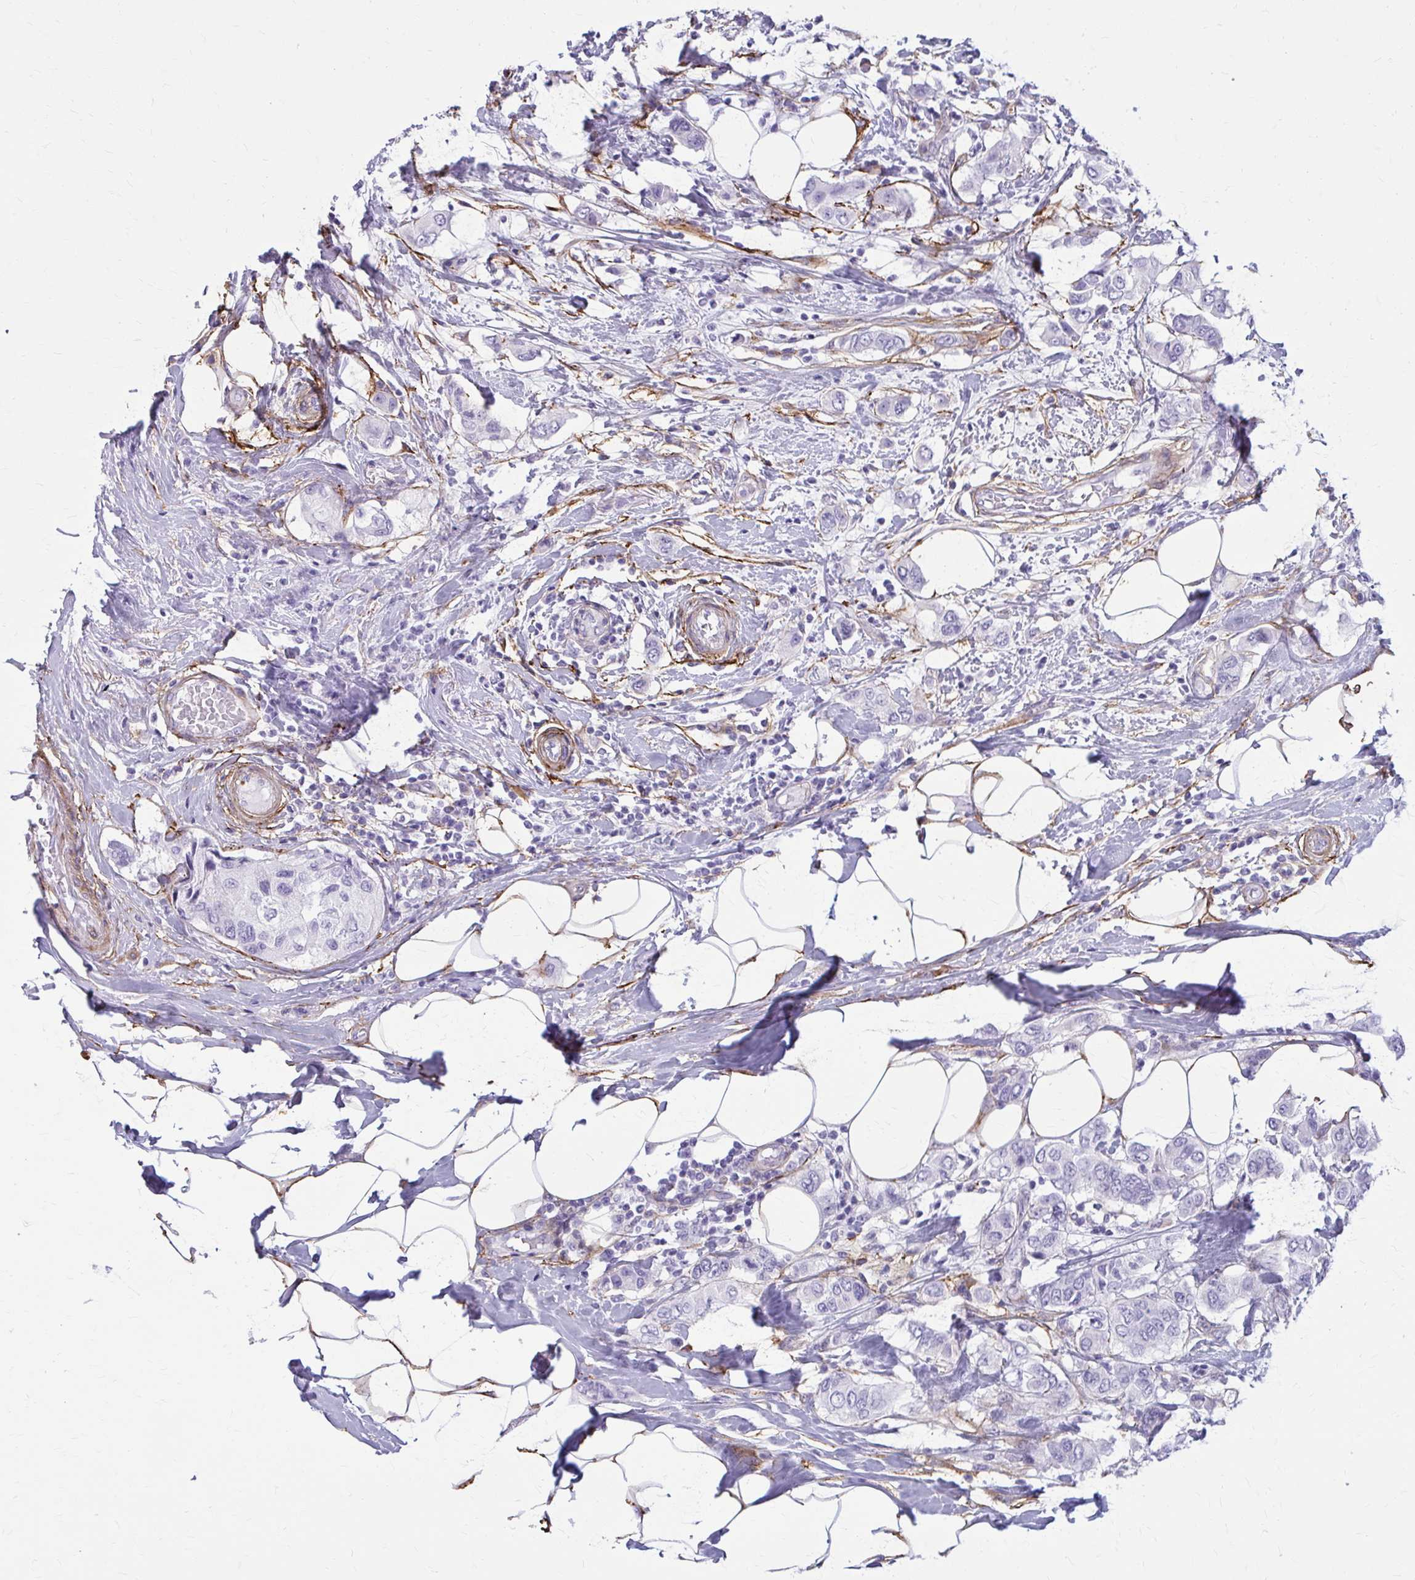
{"staining": {"intensity": "negative", "quantity": "none", "location": "none"}, "tissue": "breast cancer", "cell_type": "Tumor cells", "image_type": "cancer", "snomed": [{"axis": "morphology", "description": "Lobular carcinoma"}, {"axis": "topography", "description": "Breast"}], "caption": "The histopathology image reveals no staining of tumor cells in breast lobular carcinoma.", "gene": "AKAP12", "patient": {"sex": "female", "age": 51}}